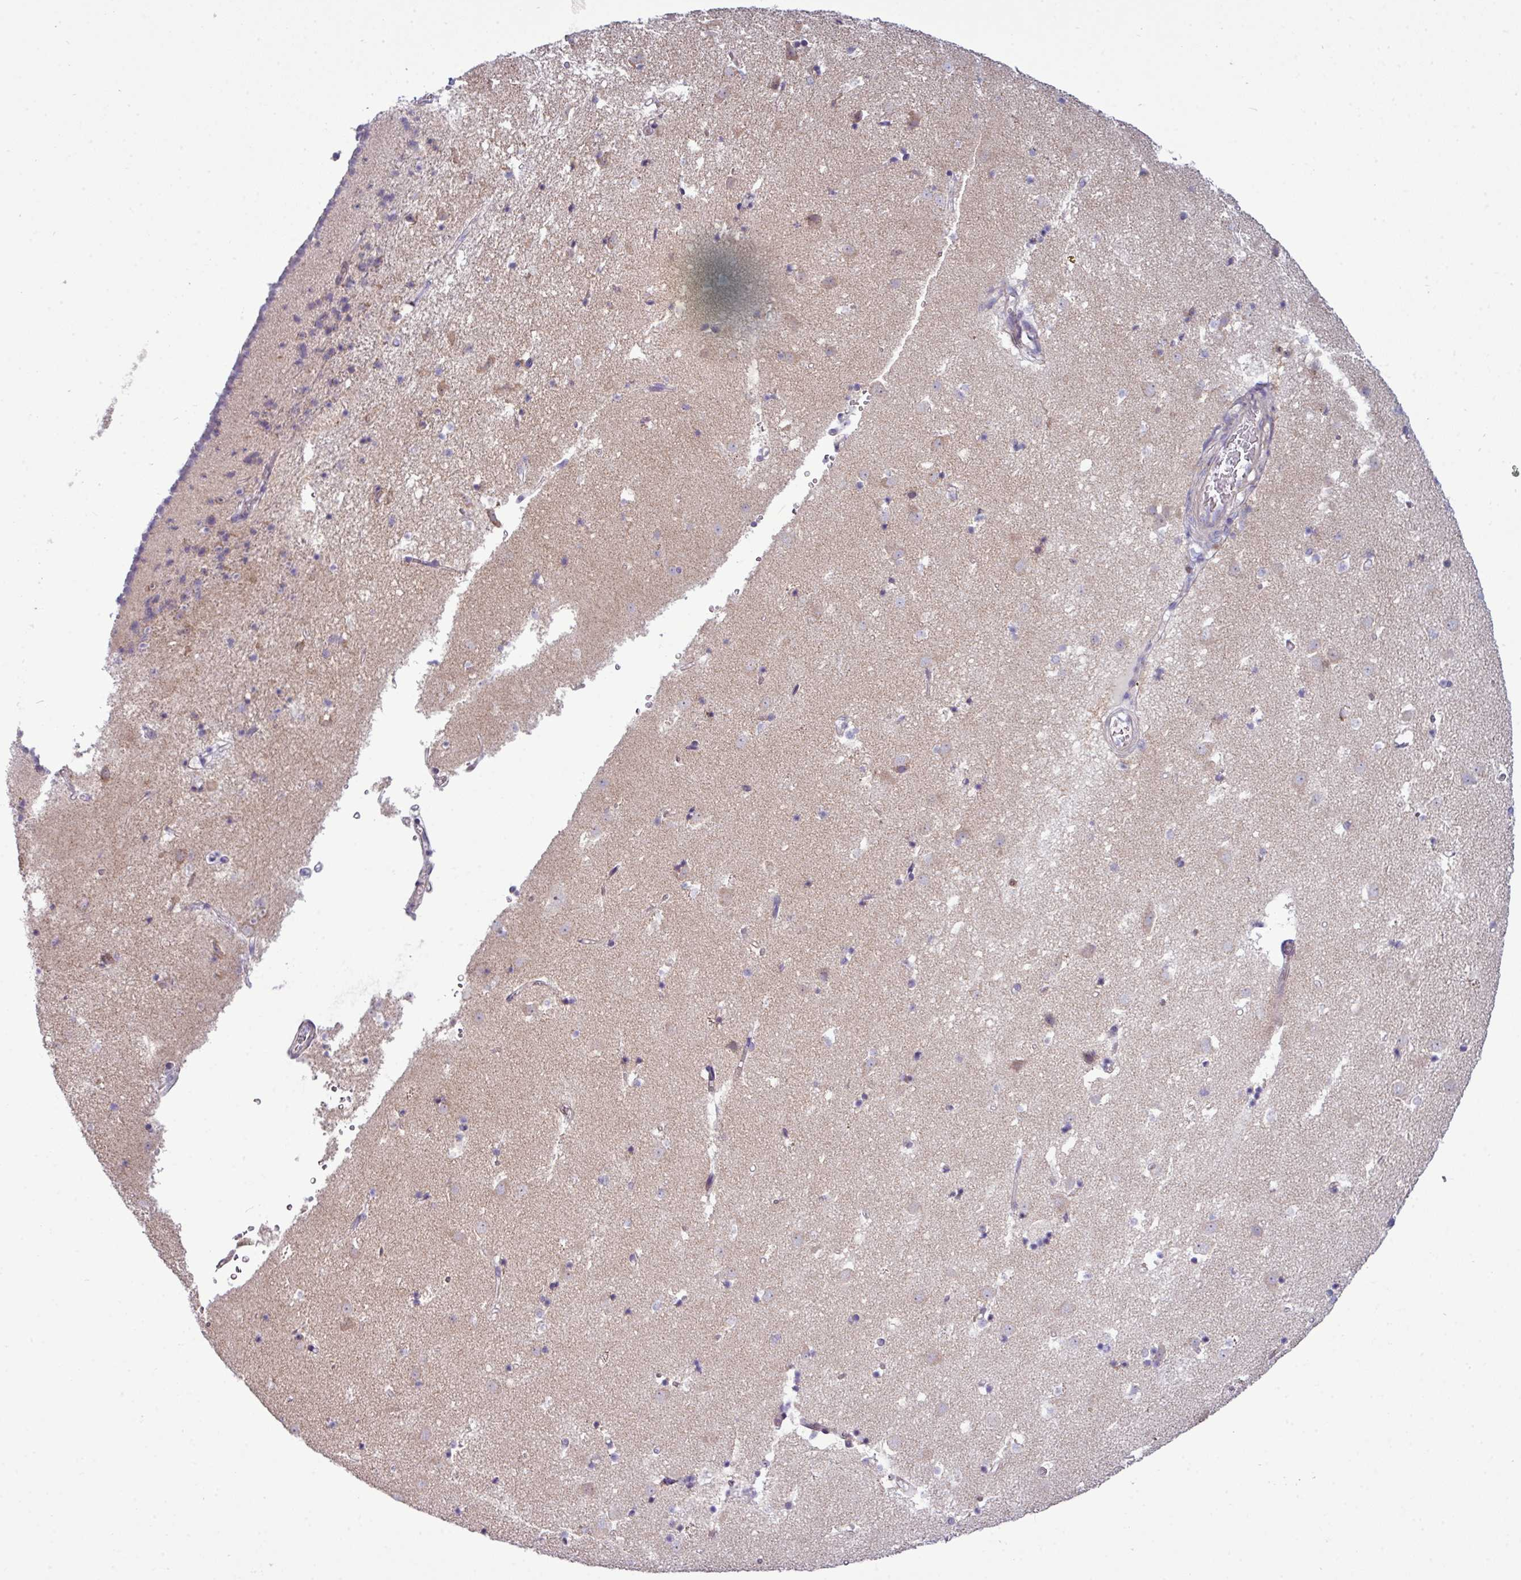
{"staining": {"intensity": "negative", "quantity": "none", "location": "none"}, "tissue": "caudate", "cell_type": "Glial cells", "image_type": "normal", "snomed": [{"axis": "morphology", "description": "Normal tissue, NOS"}, {"axis": "topography", "description": "Lateral ventricle wall"}], "caption": "Immunohistochemical staining of benign human caudate displays no significant expression in glial cells.", "gene": "AGAP4", "patient": {"sex": "male", "age": 58}}